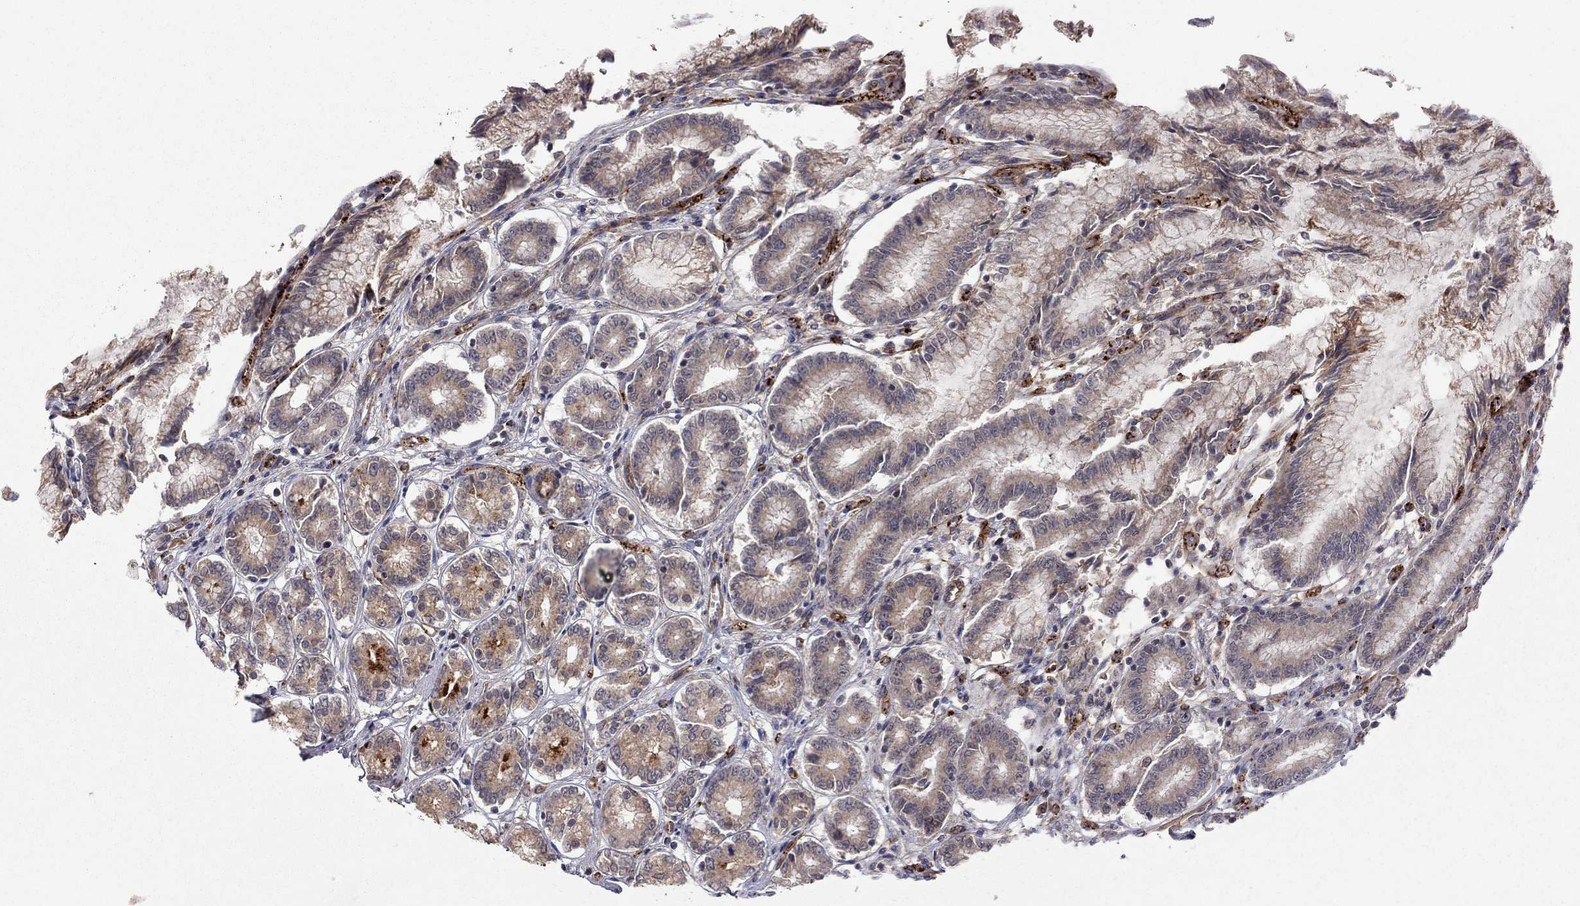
{"staining": {"intensity": "moderate", "quantity": "25%-75%", "location": "cytoplasmic/membranous"}, "tissue": "stomach", "cell_type": "Glandular cells", "image_type": "normal", "snomed": [{"axis": "morphology", "description": "Normal tissue, NOS"}, {"axis": "topography", "description": "Stomach"}], "caption": "The immunohistochemical stain highlights moderate cytoplasmic/membranous expression in glandular cells of benign stomach.", "gene": "EXOC3L2", "patient": {"sex": "female", "age": 65}}